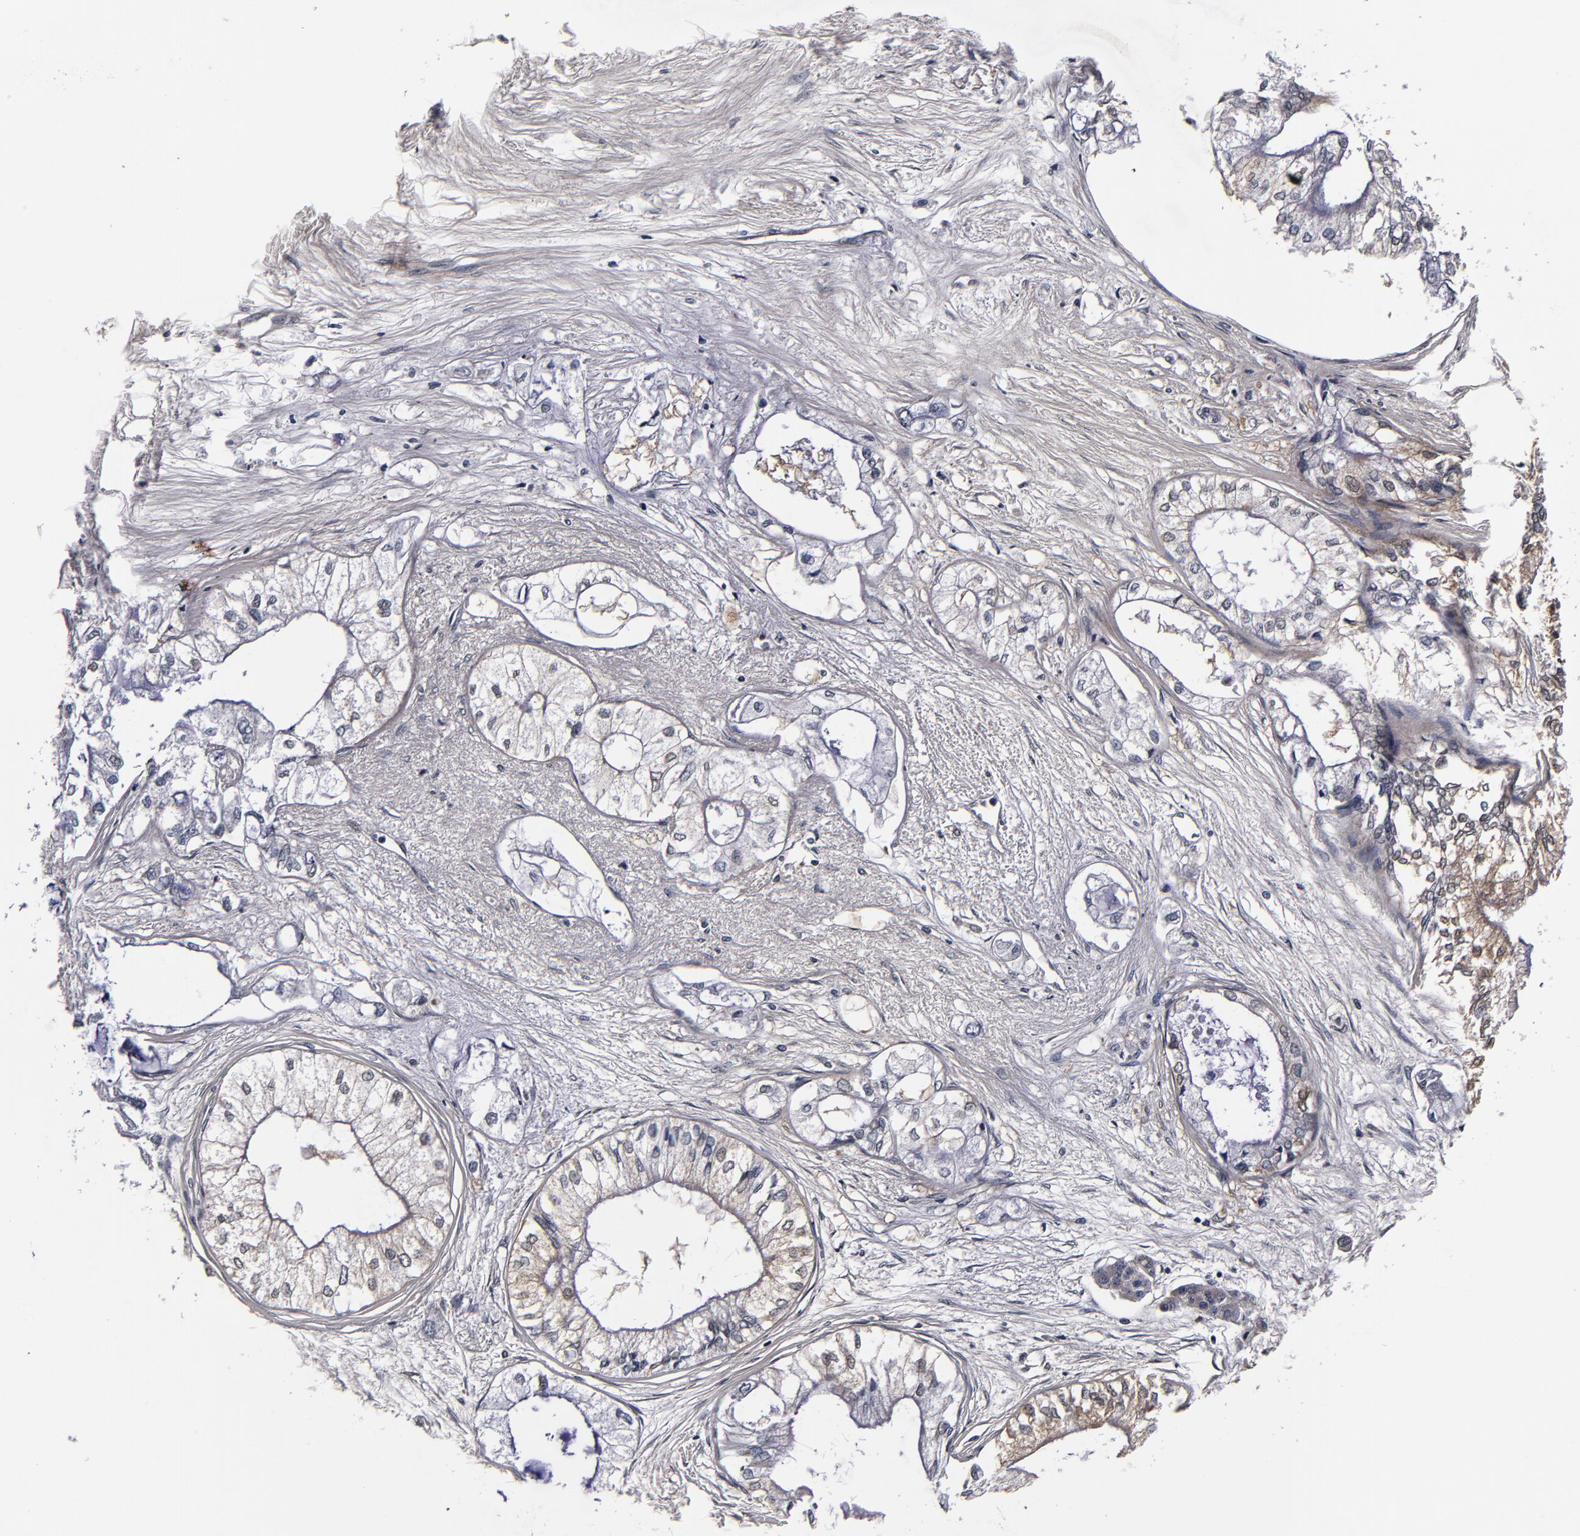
{"staining": {"intensity": "moderate", "quantity": "25%-75%", "location": "cytoplasmic/membranous"}, "tissue": "pancreatic cancer", "cell_type": "Tumor cells", "image_type": "cancer", "snomed": [{"axis": "morphology", "description": "Adenocarcinoma, NOS"}, {"axis": "topography", "description": "Pancreas"}], "caption": "This micrograph exhibits immunohistochemistry staining of adenocarcinoma (pancreatic), with medium moderate cytoplasmic/membranous expression in about 25%-75% of tumor cells.", "gene": "MMP15", "patient": {"sex": "male", "age": 79}}